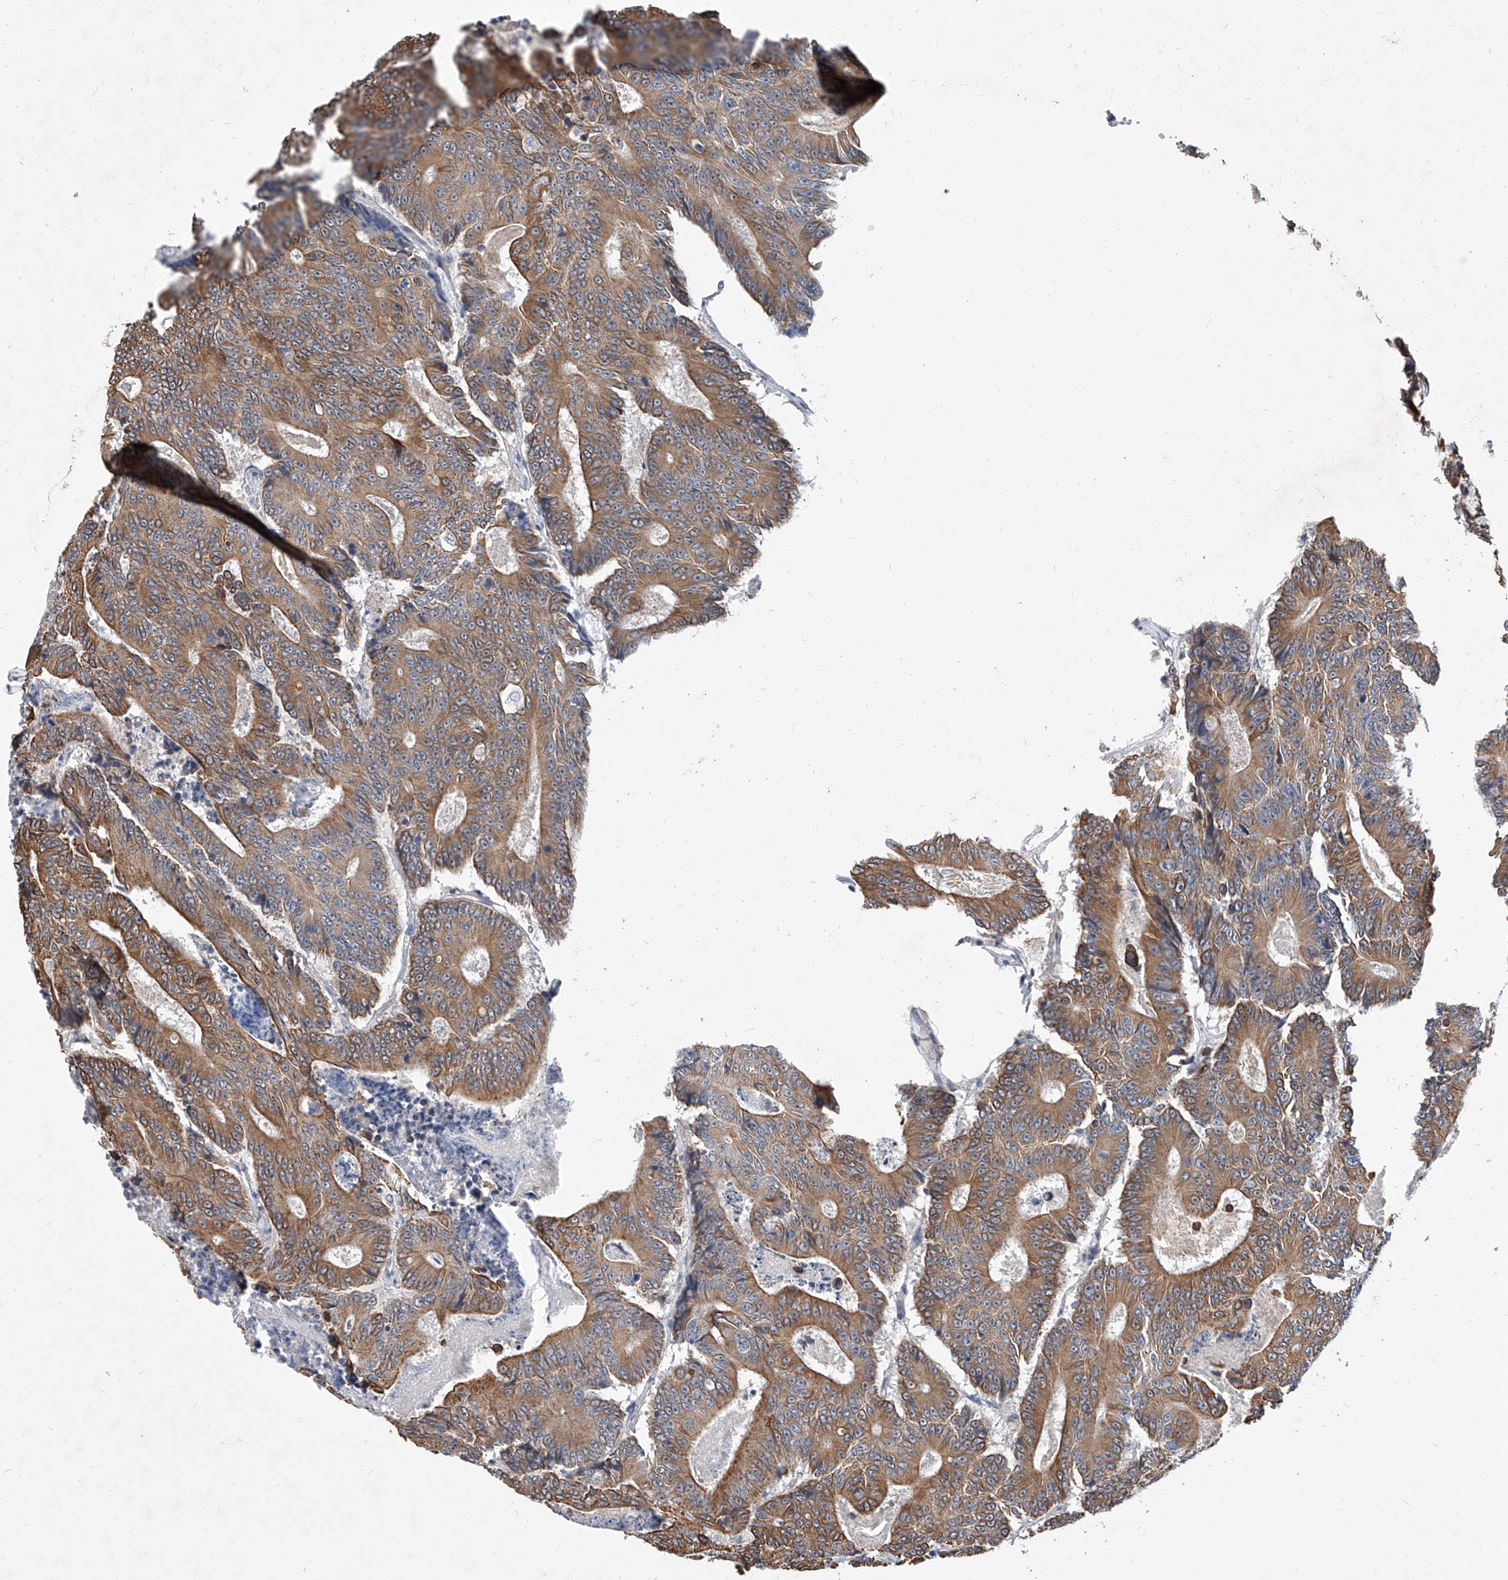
{"staining": {"intensity": "moderate", "quantity": ">75%", "location": "cytoplasmic/membranous"}, "tissue": "colorectal cancer", "cell_type": "Tumor cells", "image_type": "cancer", "snomed": [{"axis": "morphology", "description": "Adenocarcinoma, NOS"}, {"axis": "topography", "description": "Colon"}], "caption": "There is medium levels of moderate cytoplasmic/membranous positivity in tumor cells of colorectal cancer, as demonstrated by immunohistochemical staining (brown color).", "gene": "MFSD4B", "patient": {"sex": "male", "age": 83}}